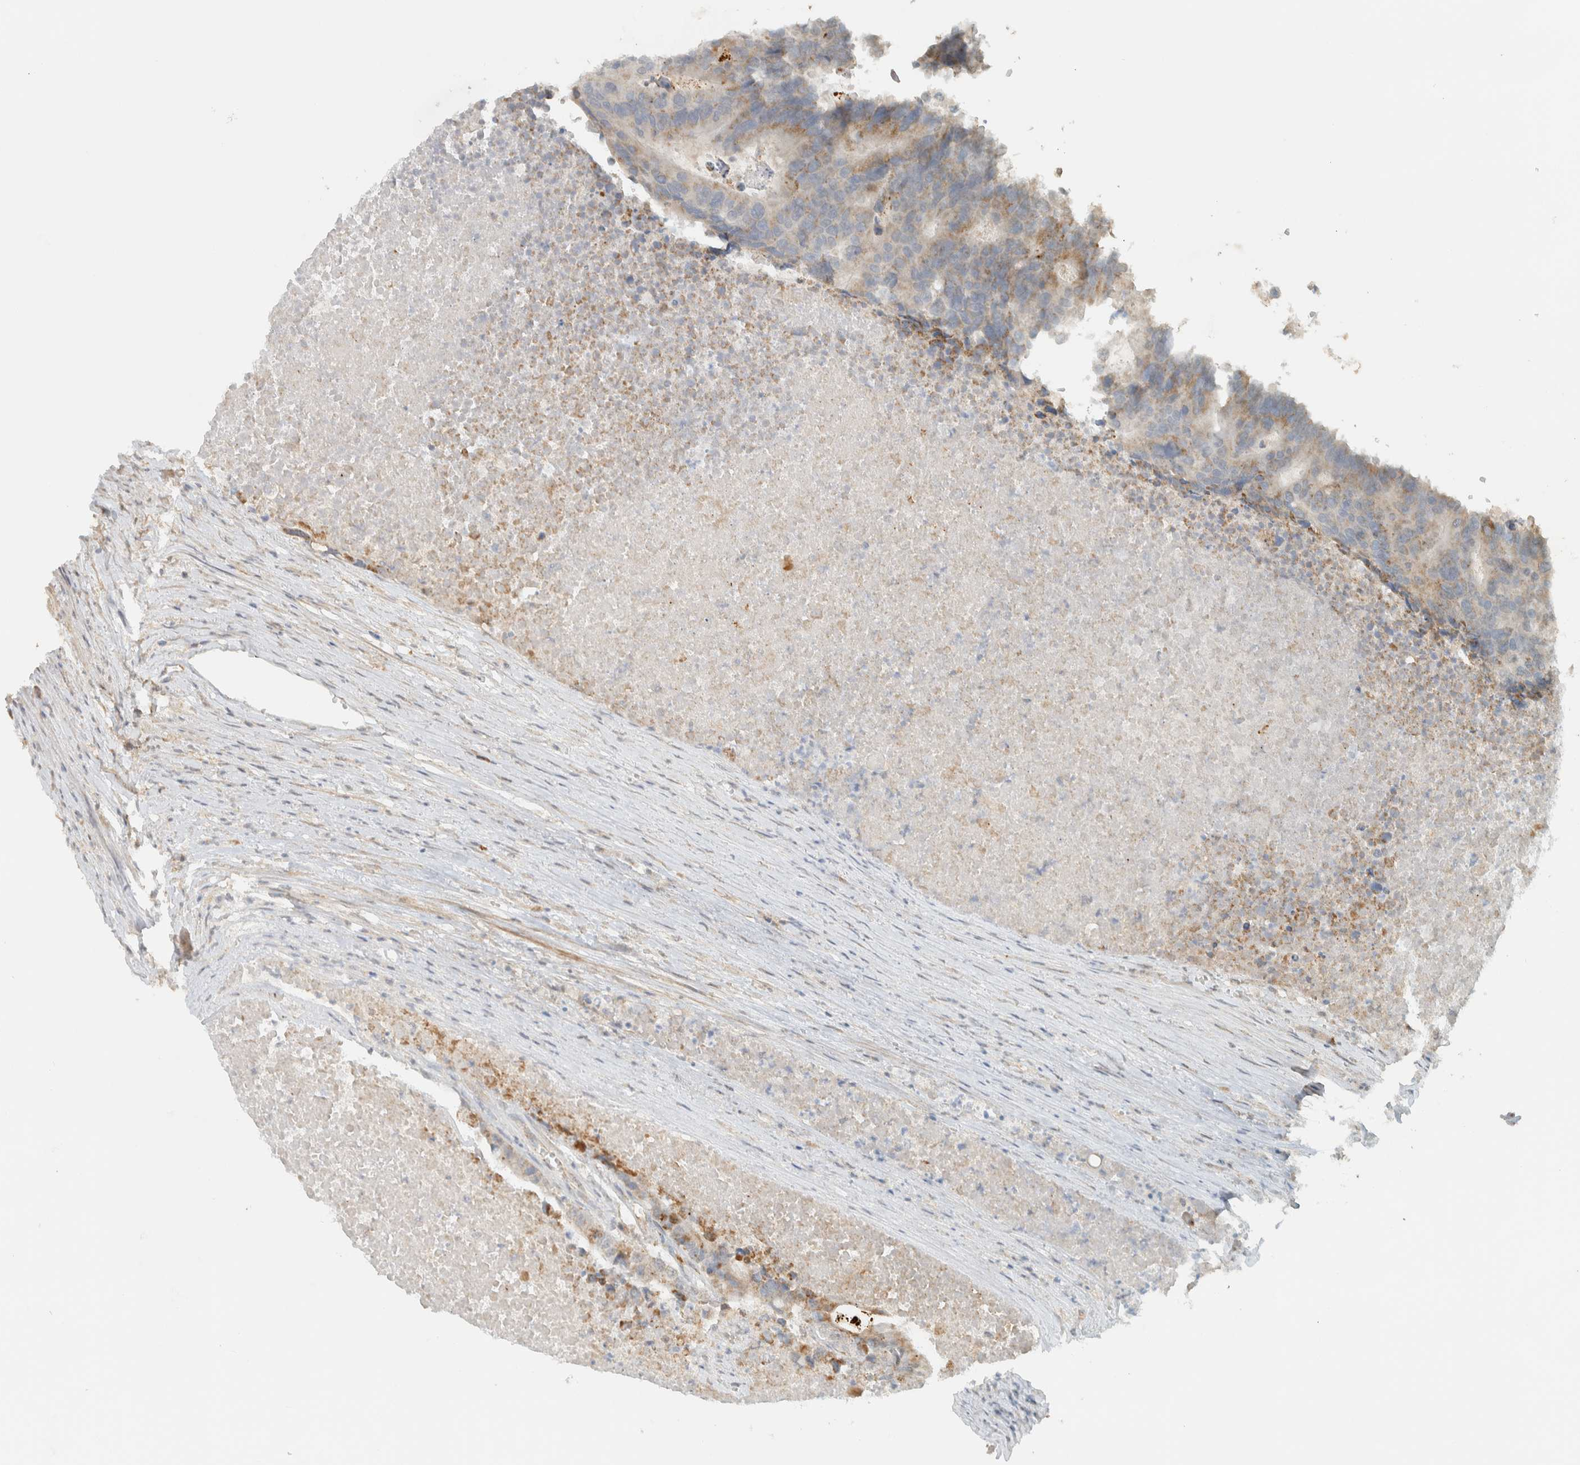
{"staining": {"intensity": "weak", "quantity": ">75%", "location": "cytoplasmic/membranous"}, "tissue": "colorectal cancer", "cell_type": "Tumor cells", "image_type": "cancer", "snomed": [{"axis": "morphology", "description": "Adenocarcinoma, NOS"}, {"axis": "topography", "description": "Colon"}], "caption": "IHC (DAB) staining of colorectal cancer reveals weak cytoplasmic/membranous protein expression in about >75% of tumor cells. The staining was performed using DAB (3,3'-diaminobenzidine) to visualize the protein expression in brown, while the nuclei were stained in blue with hematoxylin (Magnification: 20x).", "gene": "PDE7B", "patient": {"sex": "male", "age": 87}}